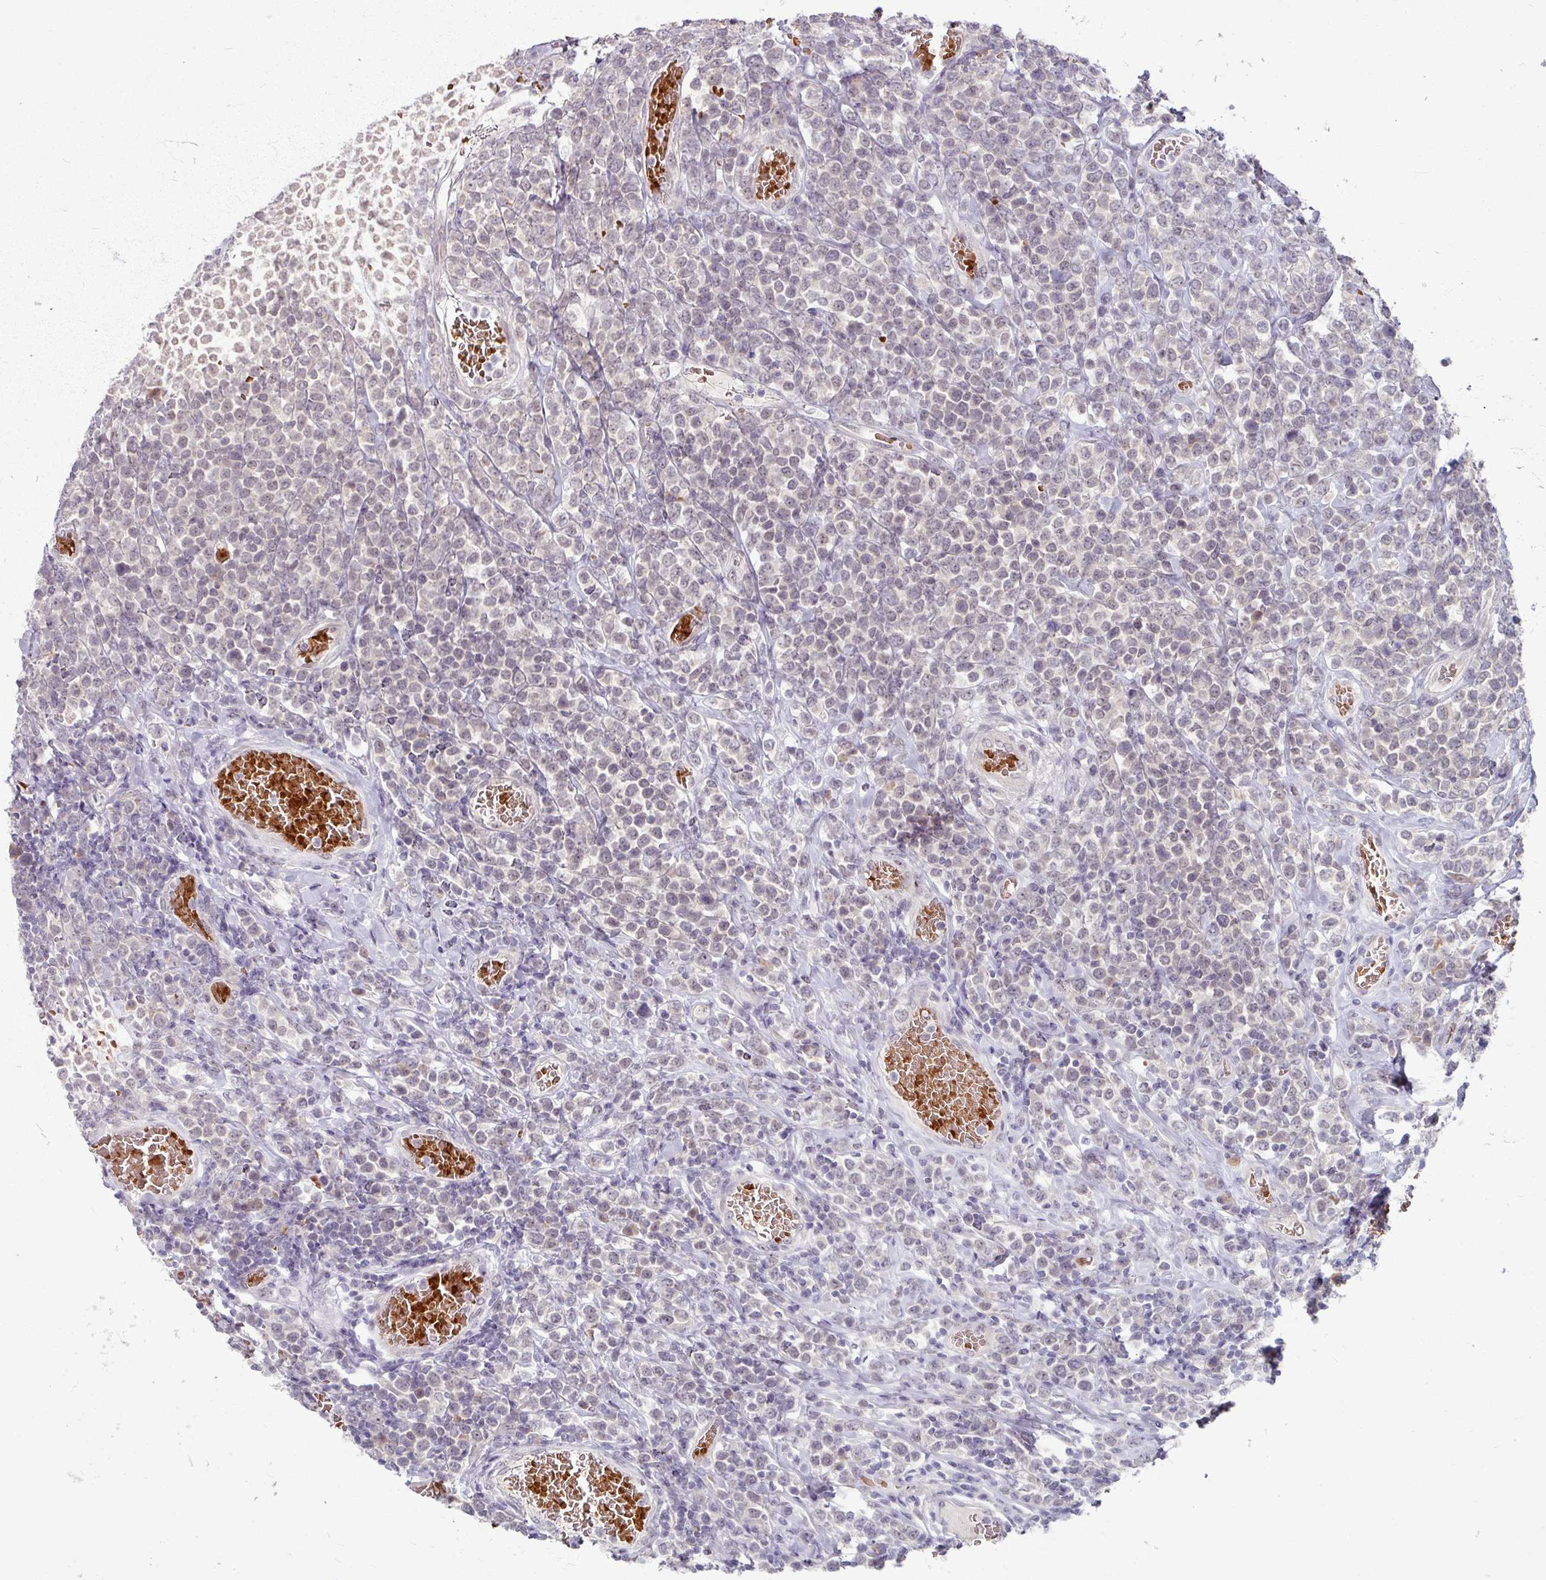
{"staining": {"intensity": "negative", "quantity": "none", "location": "none"}, "tissue": "lymphoma", "cell_type": "Tumor cells", "image_type": "cancer", "snomed": [{"axis": "morphology", "description": "Malignant lymphoma, non-Hodgkin's type, High grade"}, {"axis": "topography", "description": "Soft tissue"}], "caption": "DAB (3,3'-diaminobenzidine) immunohistochemical staining of lymphoma shows no significant staining in tumor cells.", "gene": "KMT5C", "patient": {"sex": "female", "age": 56}}